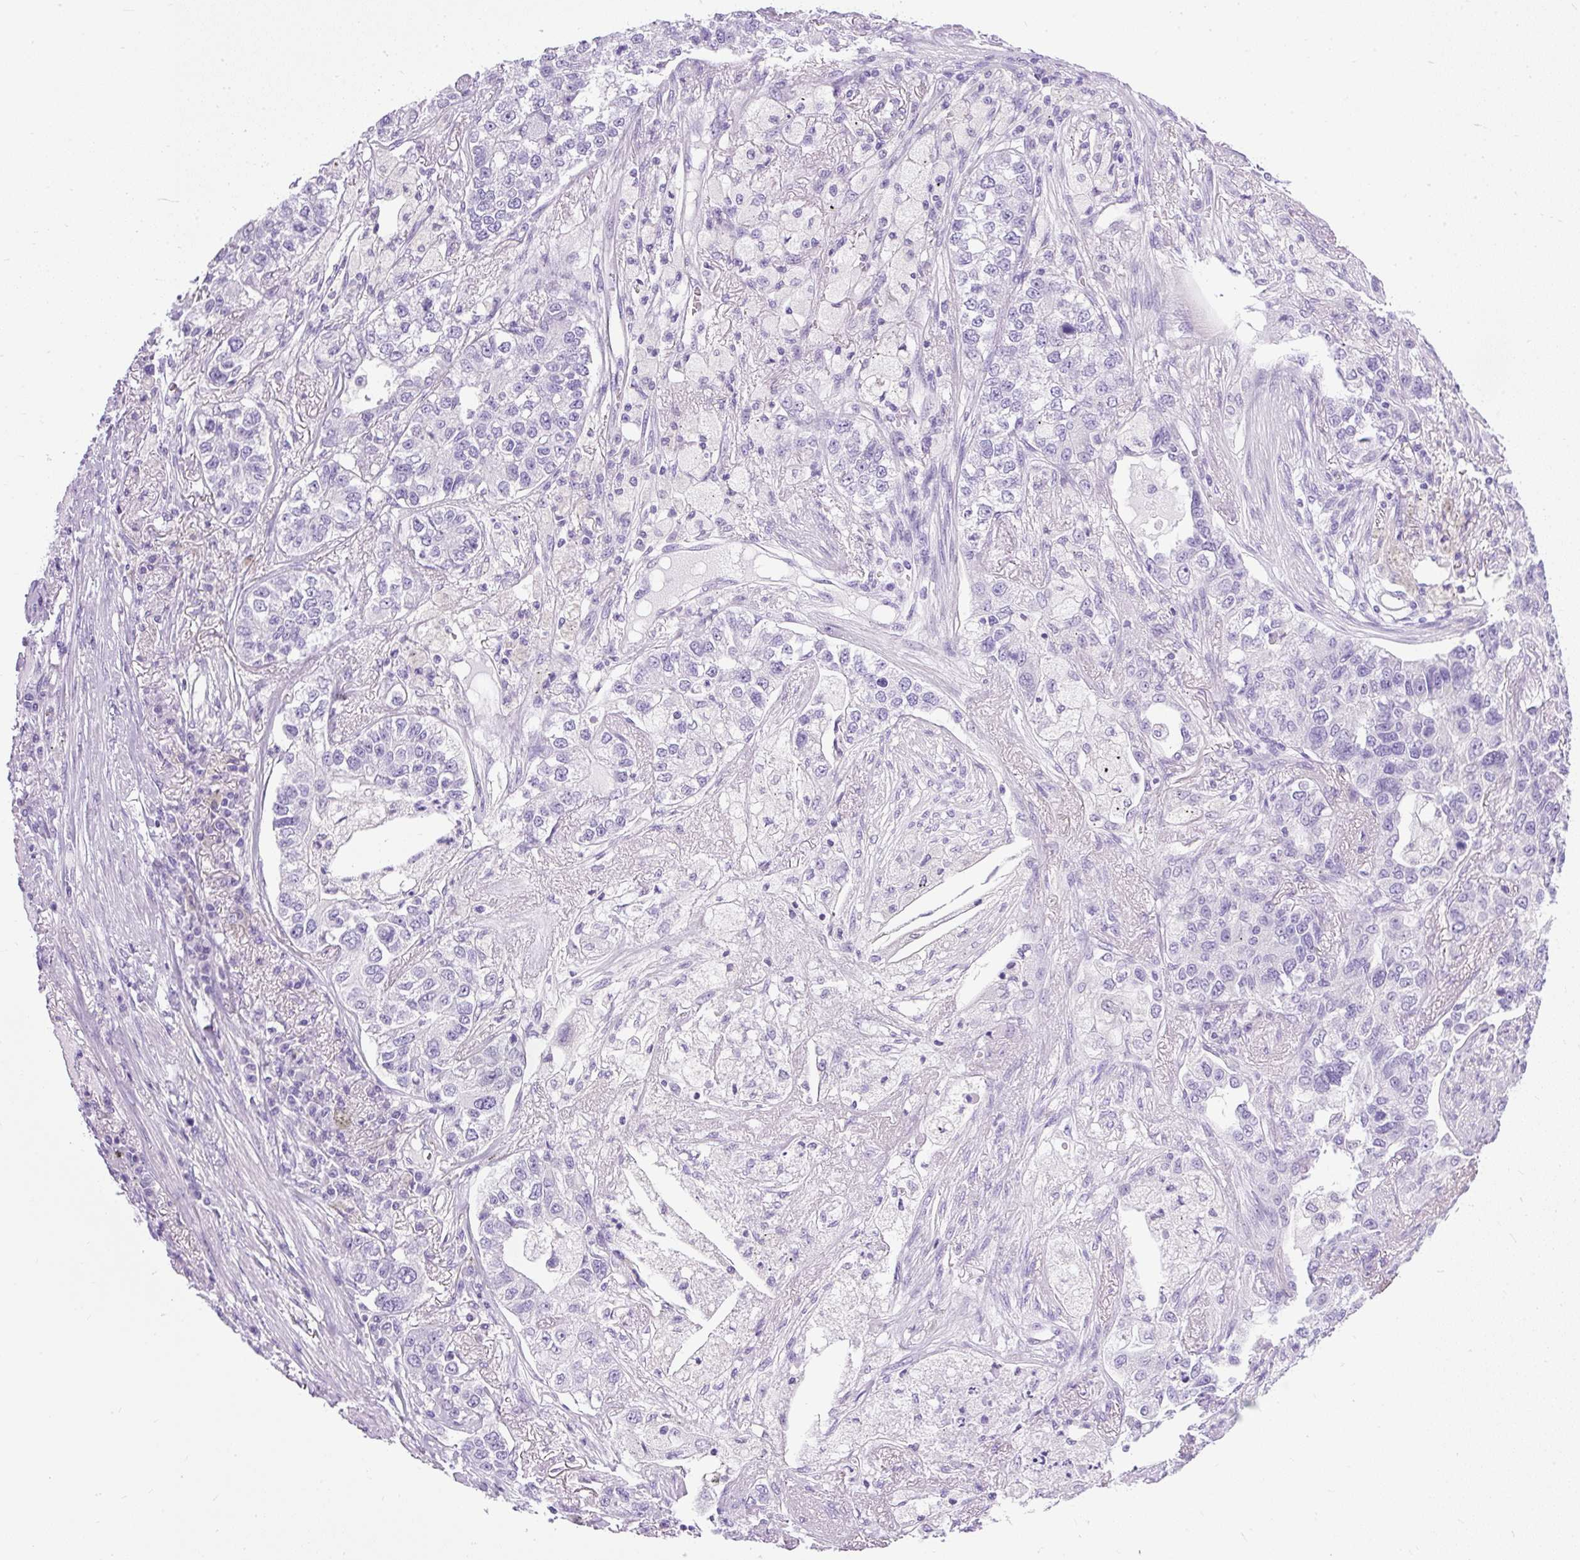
{"staining": {"intensity": "negative", "quantity": "none", "location": "none"}, "tissue": "lung cancer", "cell_type": "Tumor cells", "image_type": "cancer", "snomed": [{"axis": "morphology", "description": "Adenocarcinoma, NOS"}, {"axis": "topography", "description": "Lung"}], "caption": "Tumor cells are negative for protein expression in human lung cancer.", "gene": "UPP1", "patient": {"sex": "male", "age": 49}}